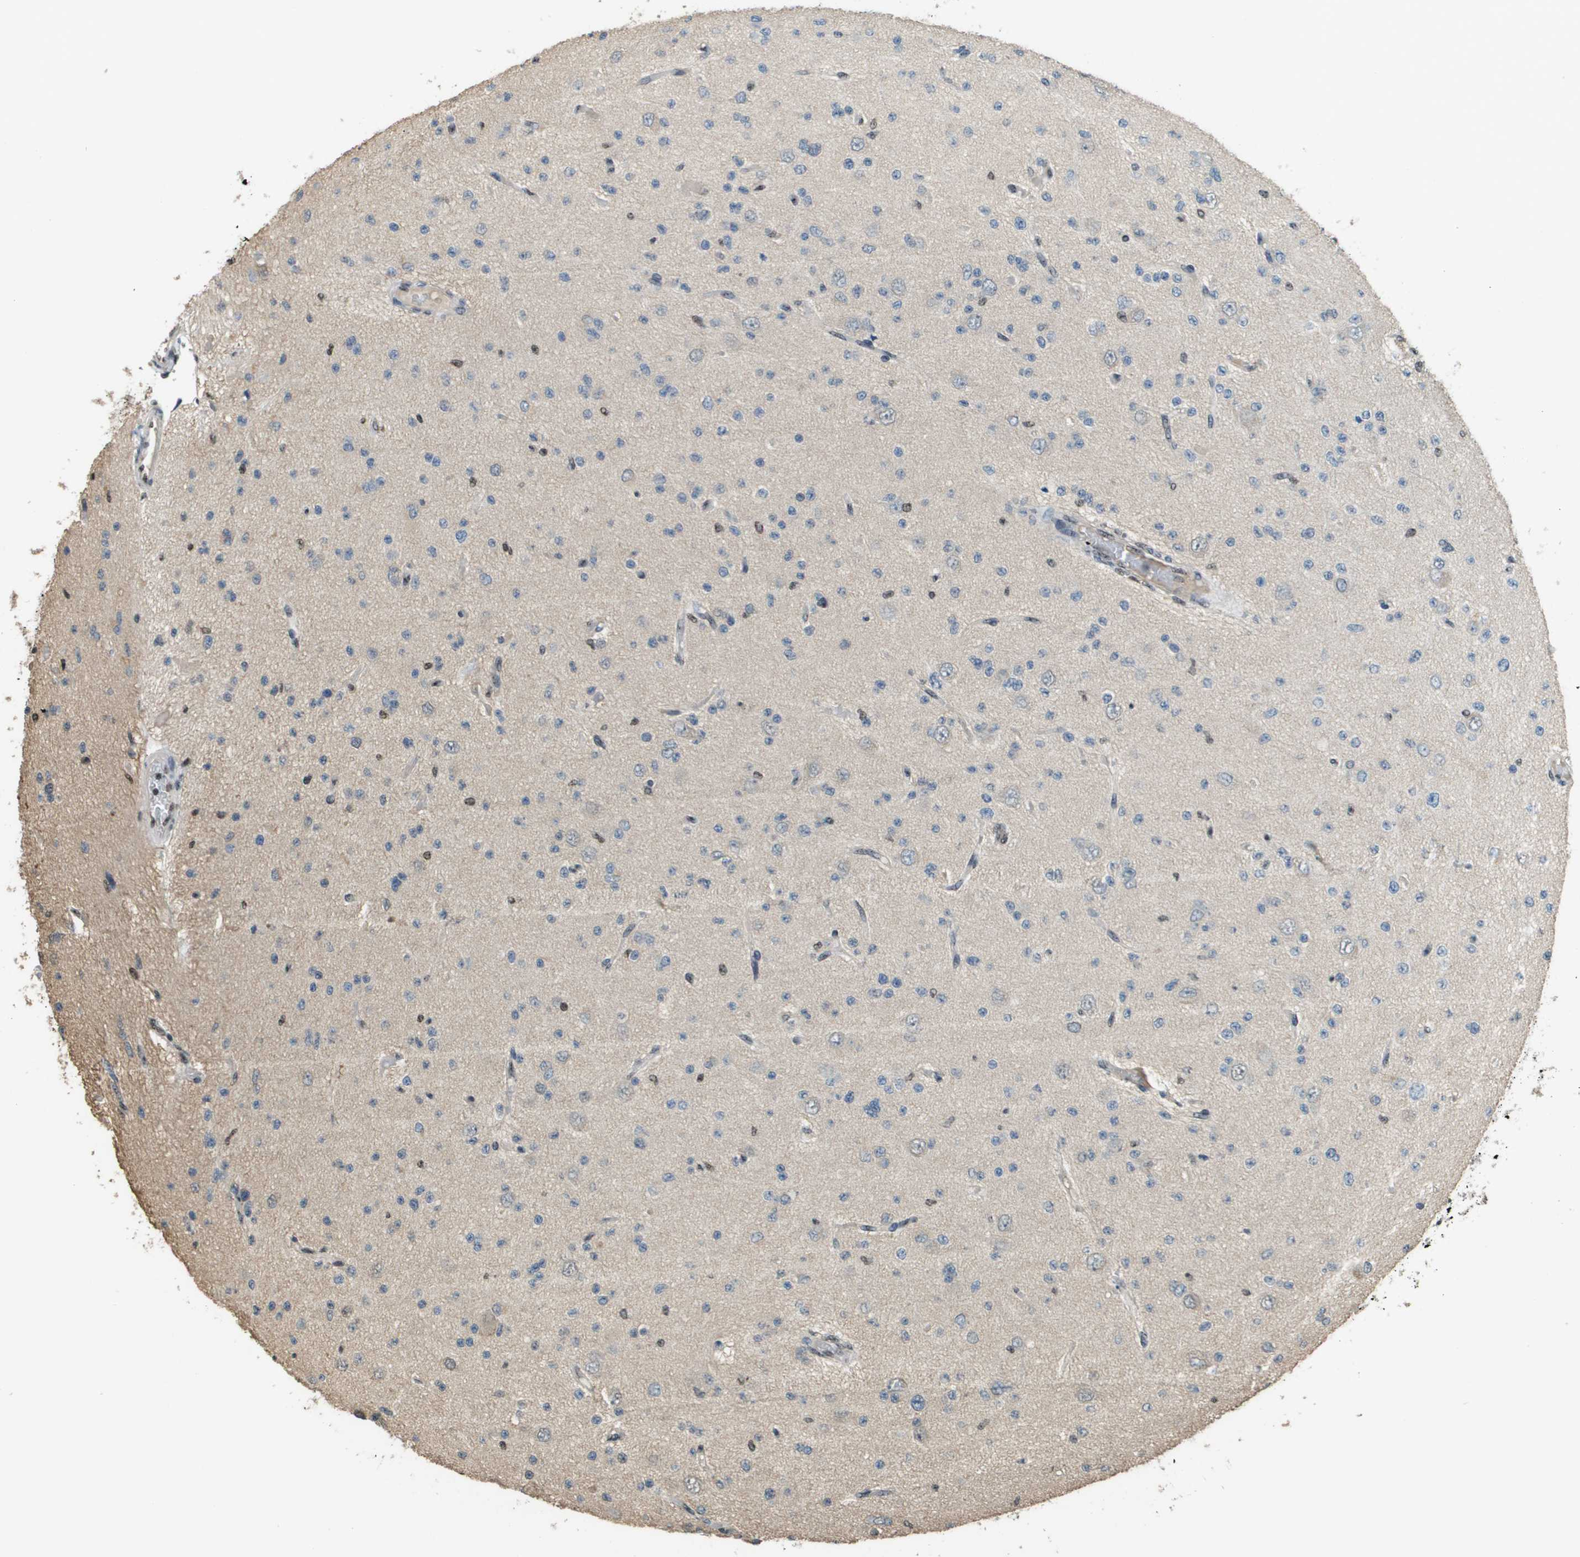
{"staining": {"intensity": "weak", "quantity": "<25%", "location": "nuclear"}, "tissue": "glioma", "cell_type": "Tumor cells", "image_type": "cancer", "snomed": [{"axis": "morphology", "description": "Glioma, malignant, Low grade"}, {"axis": "topography", "description": "Brain"}], "caption": "Image shows no significant protein positivity in tumor cells of low-grade glioma (malignant).", "gene": "SP100", "patient": {"sex": "male", "age": 38}}